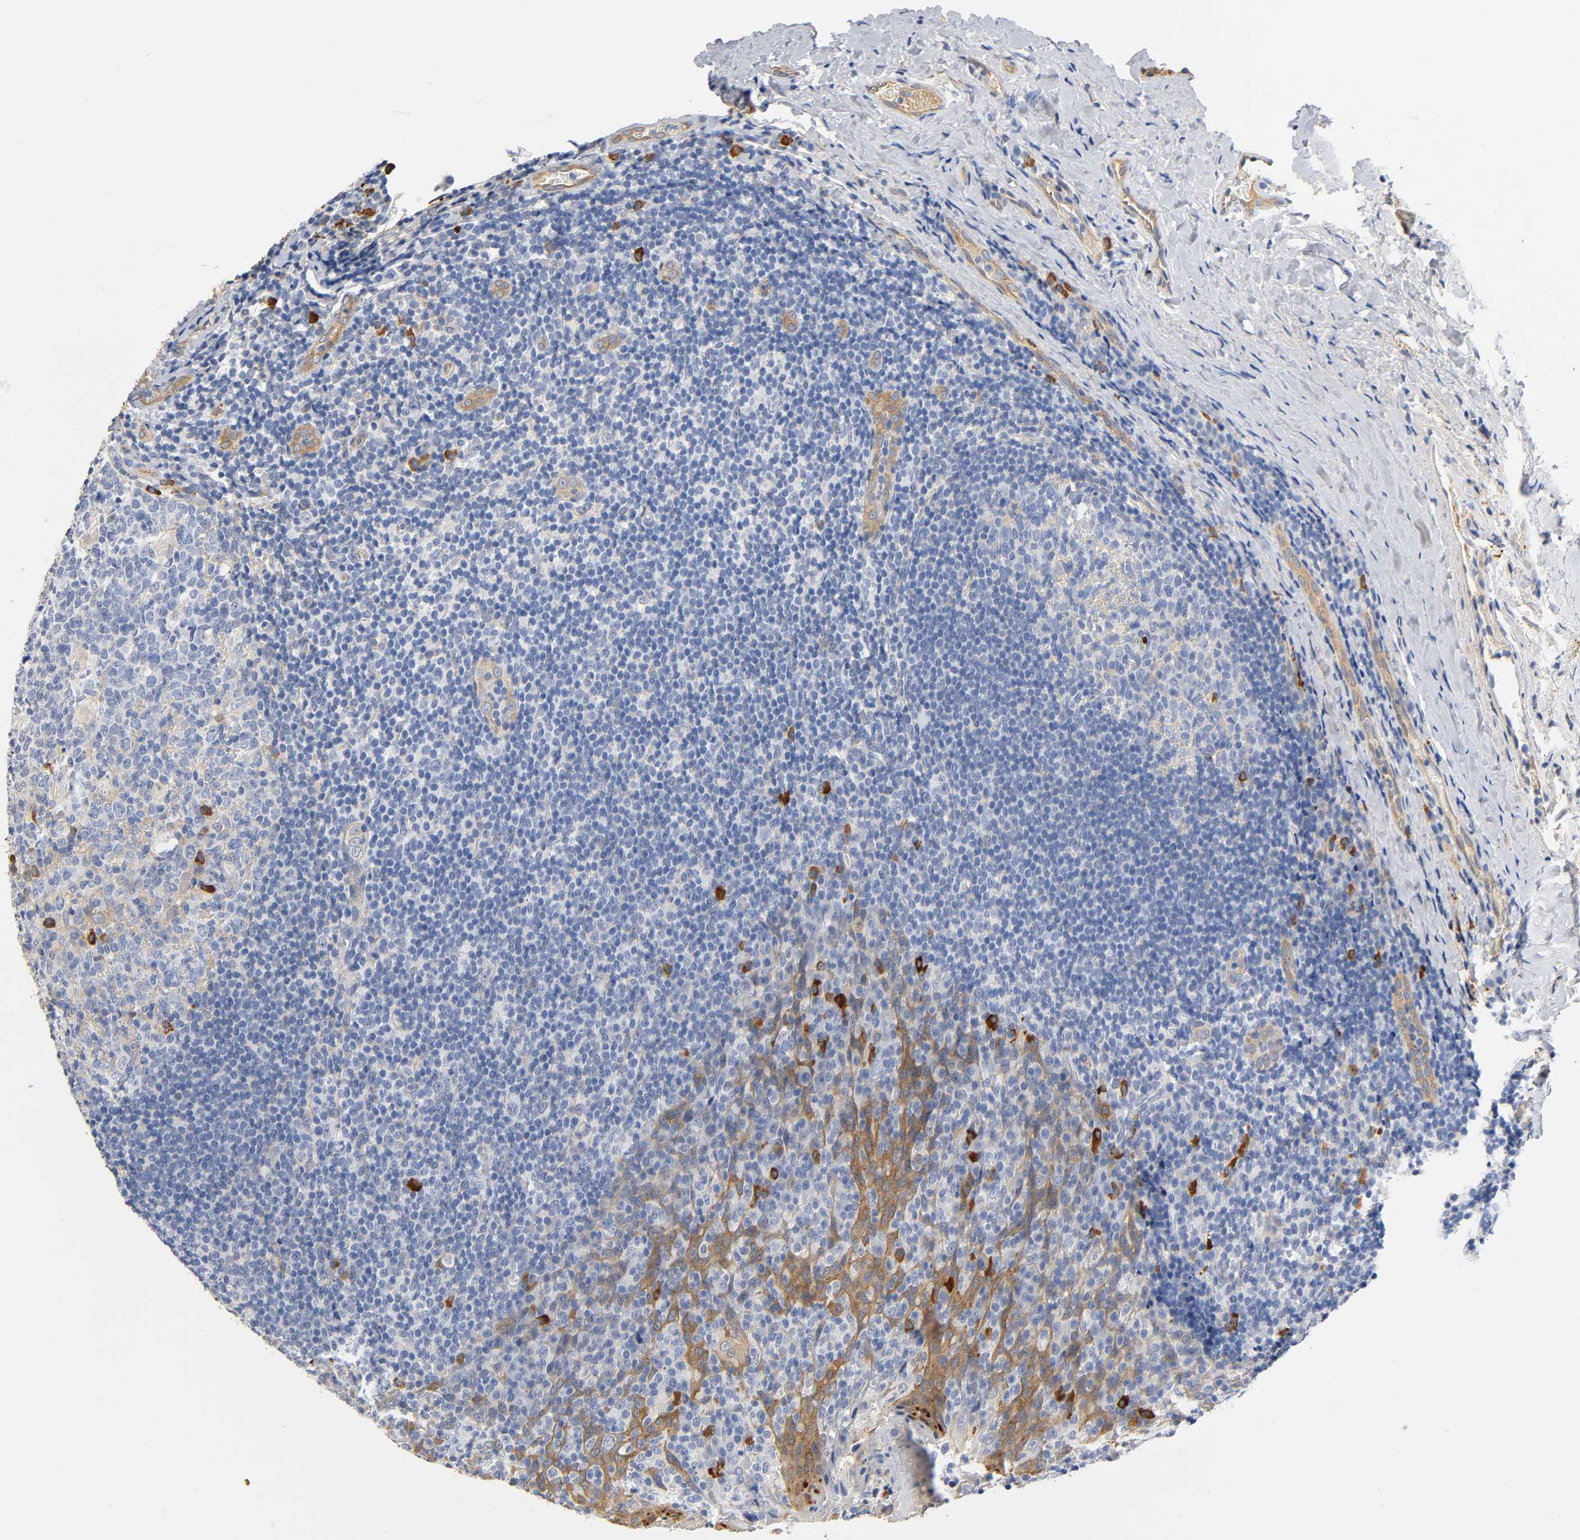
{"staining": {"intensity": "moderate", "quantity": "<25%", "location": "cytoplasmic/membranous"}, "tissue": "tonsil", "cell_type": "Germinal center cells", "image_type": "normal", "snomed": [{"axis": "morphology", "description": "Normal tissue, NOS"}, {"axis": "topography", "description": "Tonsil"}], "caption": "Human tonsil stained with a brown dye exhibits moderate cytoplasmic/membranous positive positivity in approximately <25% of germinal center cells.", "gene": "TNC", "patient": {"sex": "male", "age": 31}}